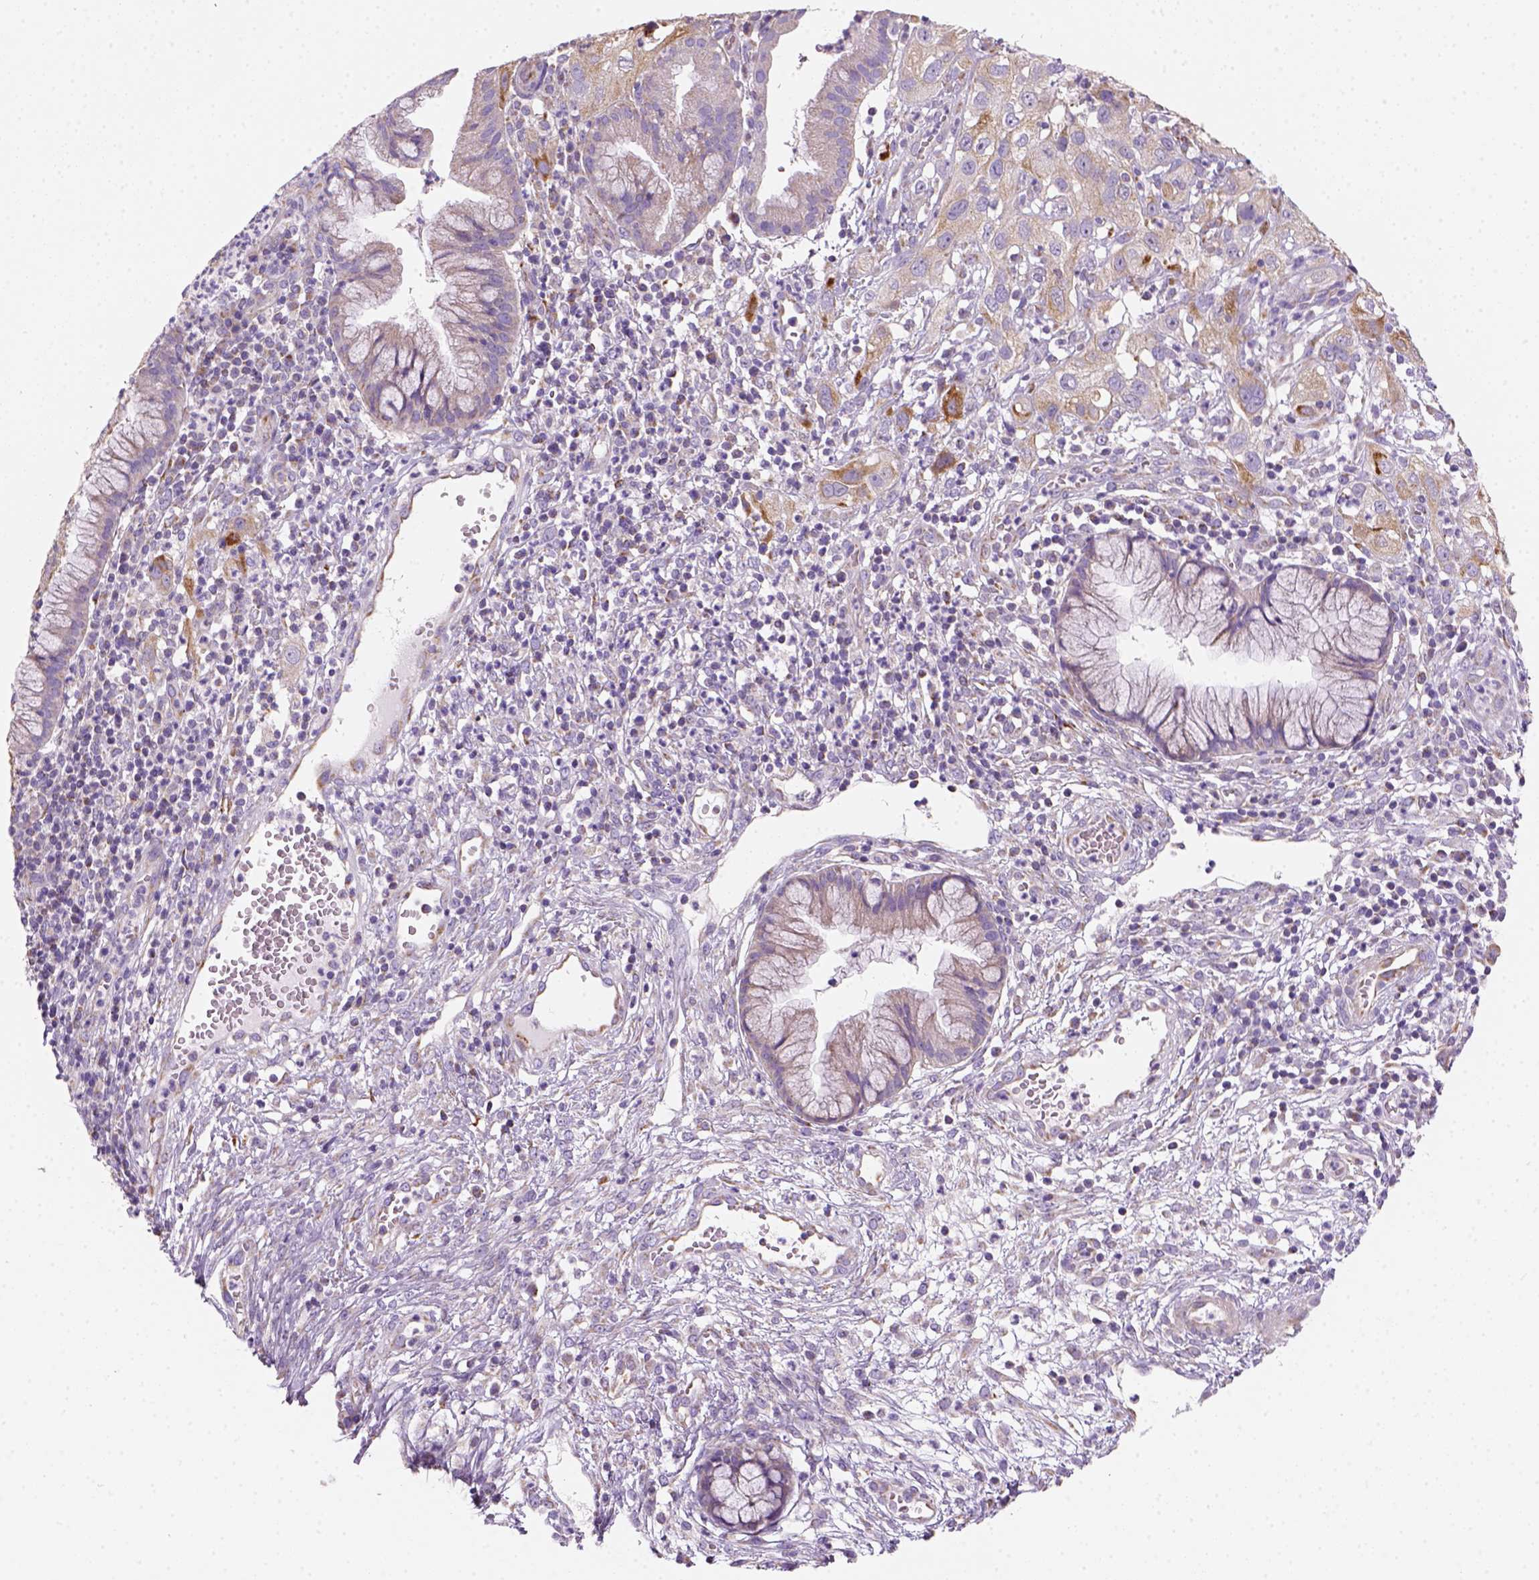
{"staining": {"intensity": "weak", "quantity": "25%-75%", "location": "cytoplasmic/membranous"}, "tissue": "cervical cancer", "cell_type": "Tumor cells", "image_type": "cancer", "snomed": [{"axis": "morphology", "description": "Squamous cell carcinoma, NOS"}, {"axis": "topography", "description": "Cervix"}], "caption": "Protein expression analysis of human cervical squamous cell carcinoma reveals weak cytoplasmic/membranous positivity in approximately 25%-75% of tumor cells.", "gene": "CES2", "patient": {"sex": "female", "age": 32}}